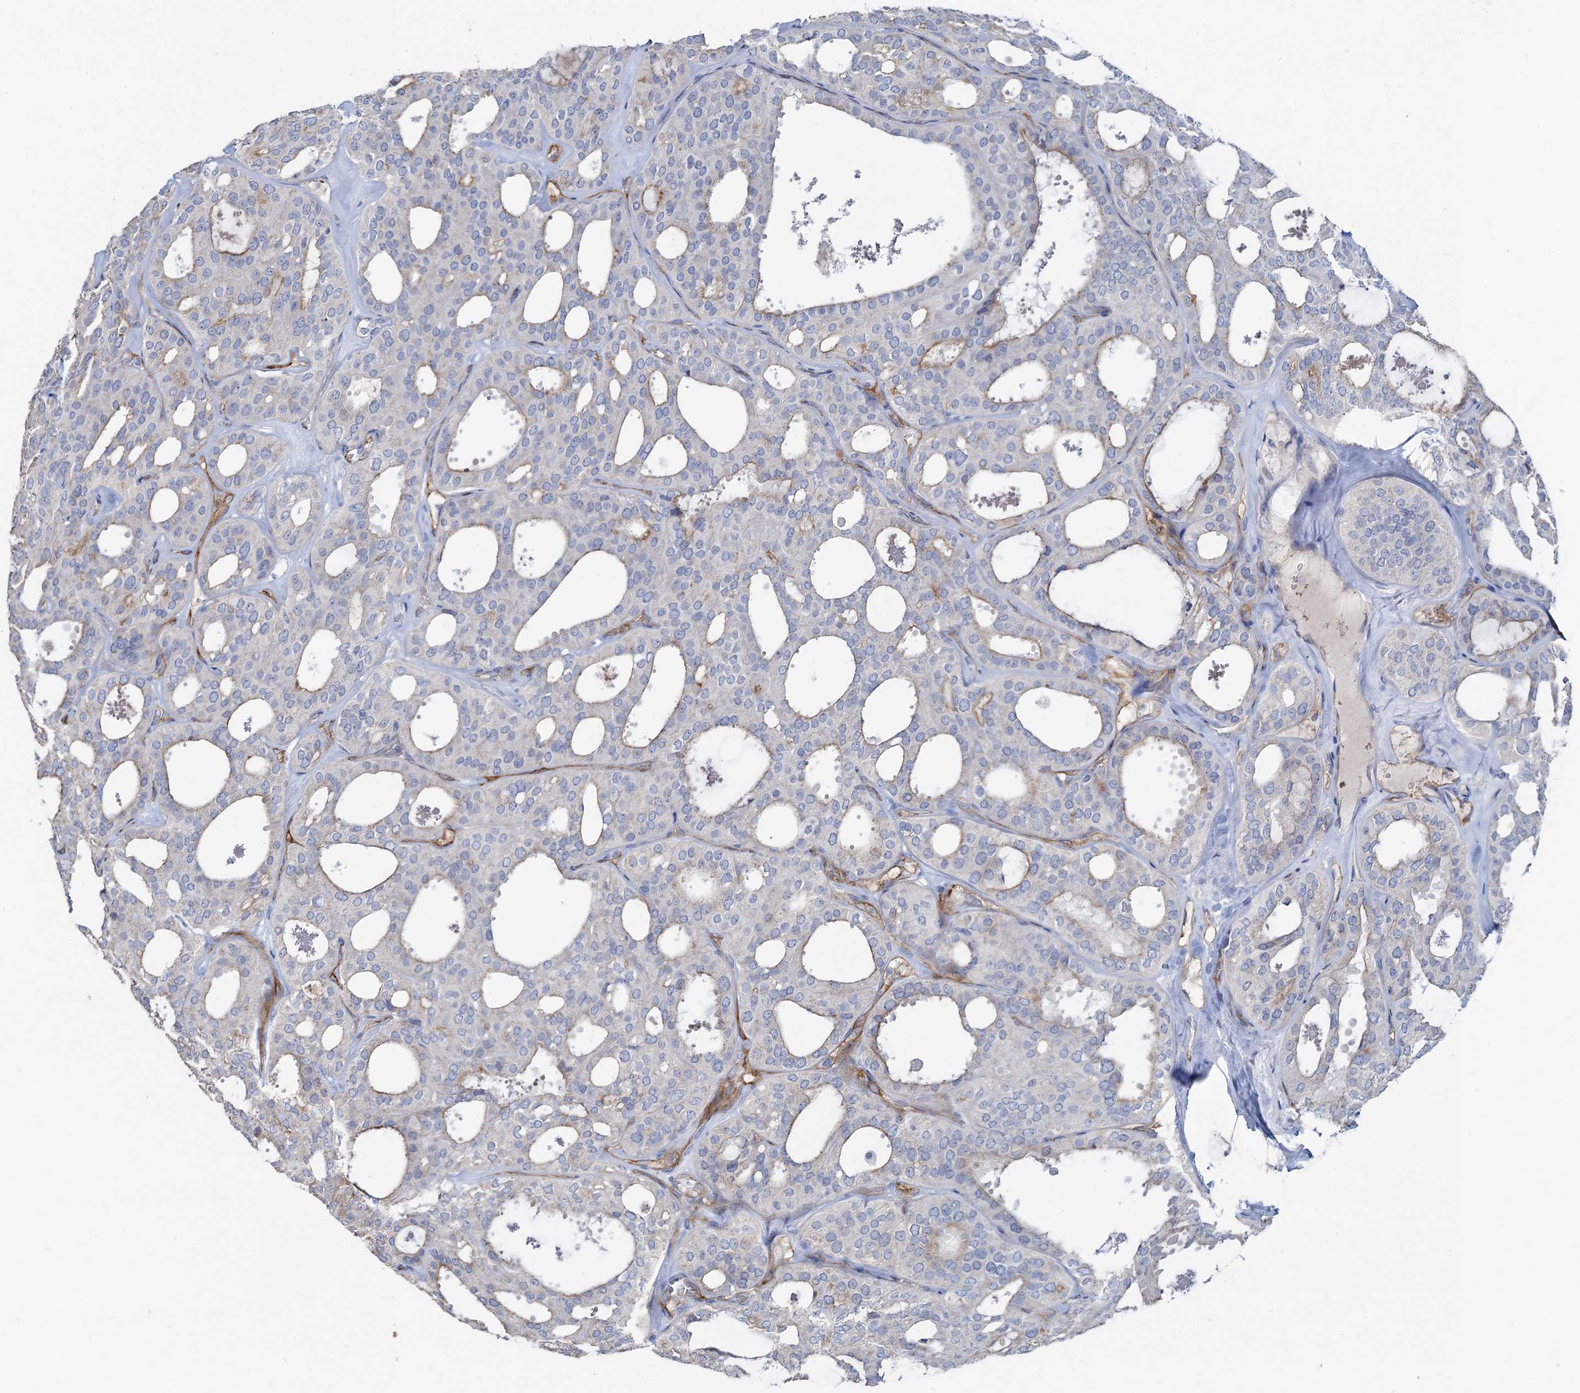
{"staining": {"intensity": "weak", "quantity": "<25%", "location": "cytoplasmic/membranous"}, "tissue": "thyroid cancer", "cell_type": "Tumor cells", "image_type": "cancer", "snomed": [{"axis": "morphology", "description": "Follicular adenoma carcinoma, NOS"}, {"axis": "topography", "description": "Thyroid gland"}], "caption": "Tumor cells show no significant protein positivity in thyroid cancer. (Brightfield microscopy of DAB IHC at high magnification).", "gene": "PLLP", "patient": {"sex": "male", "age": 75}}